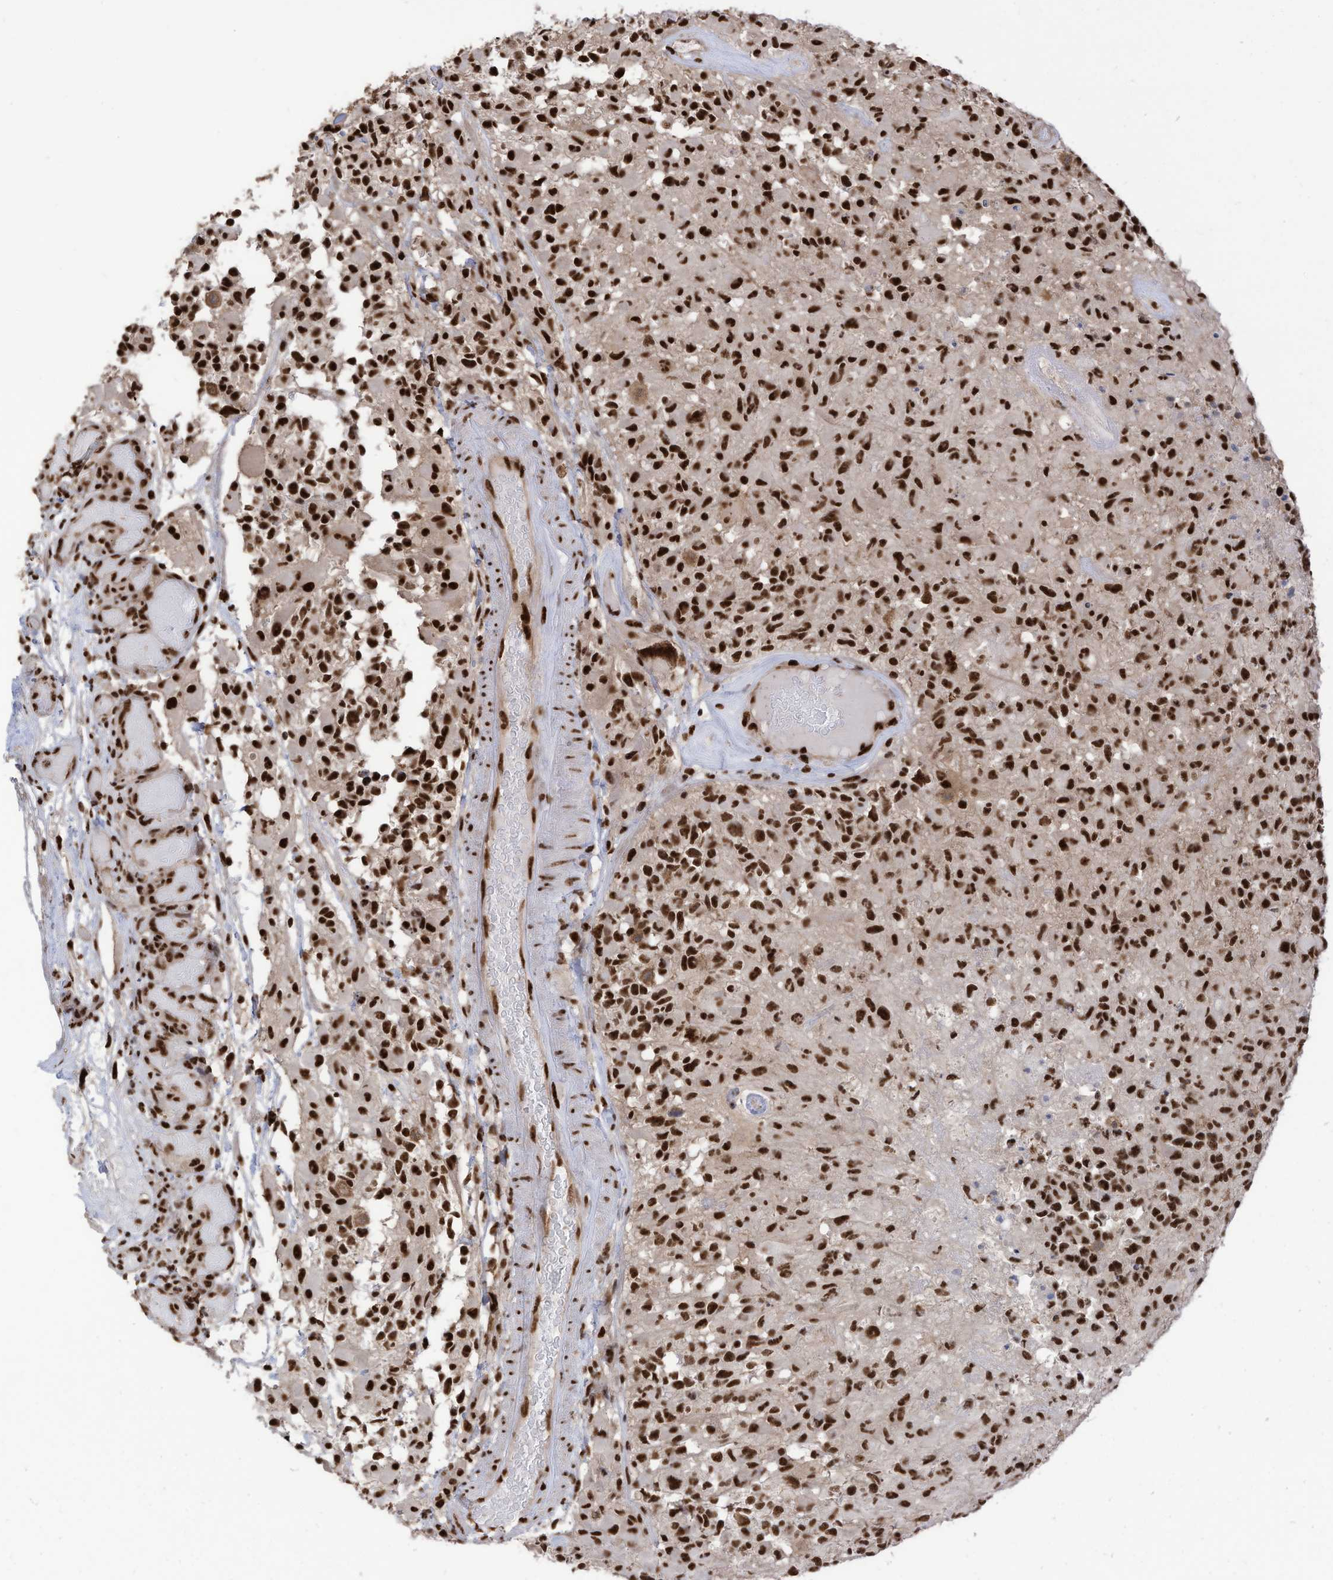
{"staining": {"intensity": "strong", "quantity": ">75%", "location": "nuclear"}, "tissue": "glioma", "cell_type": "Tumor cells", "image_type": "cancer", "snomed": [{"axis": "morphology", "description": "Glioma, malignant, High grade"}, {"axis": "morphology", "description": "Glioblastoma, NOS"}, {"axis": "topography", "description": "Brain"}], "caption": "Strong nuclear staining for a protein is appreciated in approximately >75% of tumor cells of glioblastoma using IHC.", "gene": "SF3A3", "patient": {"sex": "male", "age": 60}}